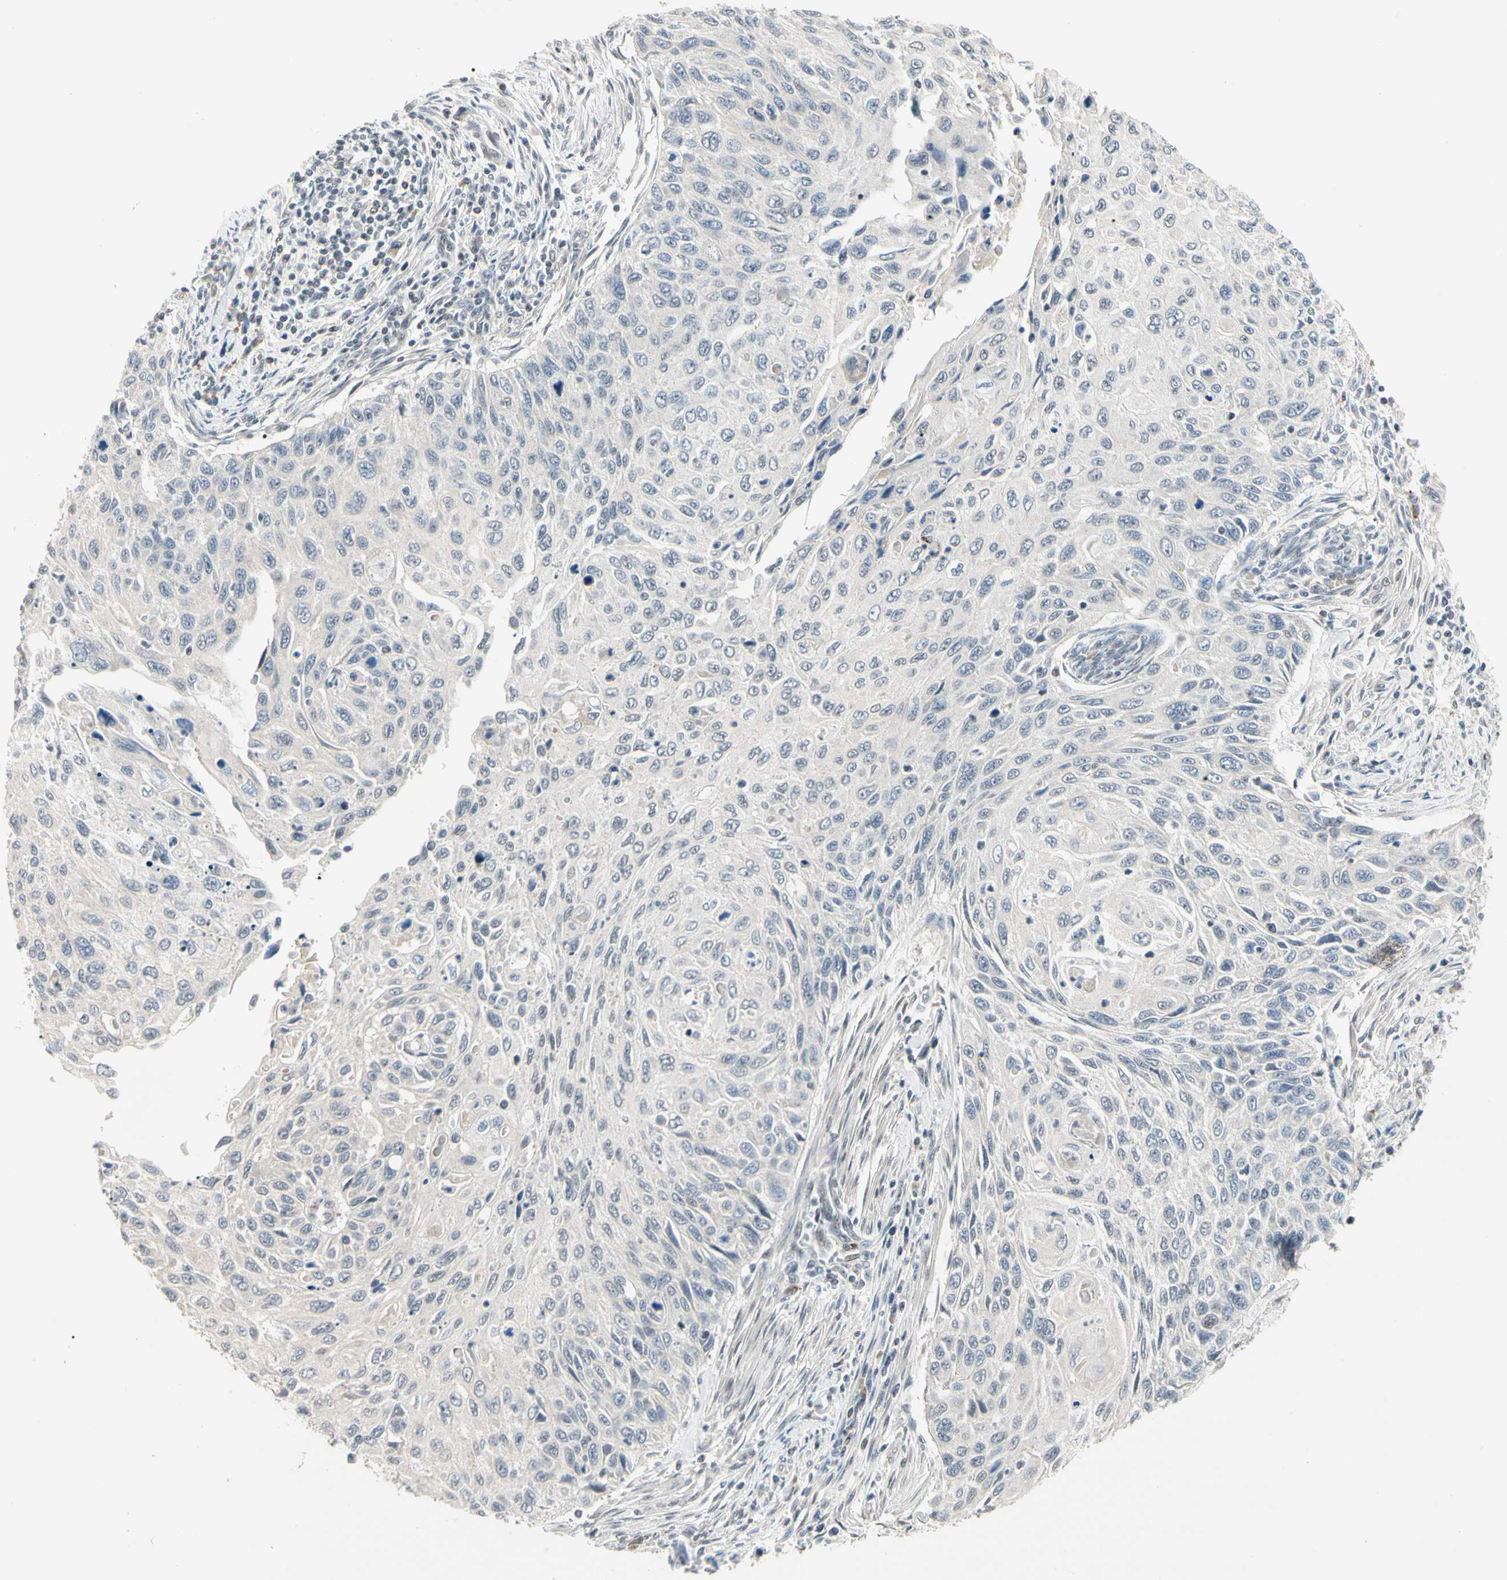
{"staining": {"intensity": "negative", "quantity": "none", "location": "none"}, "tissue": "cervical cancer", "cell_type": "Tumor cells", "image_type": "cancer", "snomed": [{"axis": "morphology", "description": "Squamous cell carcinoma, NOS"}, {"axis": "topography", "description": "Cervix"}], "caption": "Immunohistochemistry image of neoplastic tissue: human cervical cancer (squamous cell carcinoma) stained with DAB exhibits no significant protein positivity in tumor cells.", "gene": "GREM1", "patient": {"sex": "female", "age": 70}}